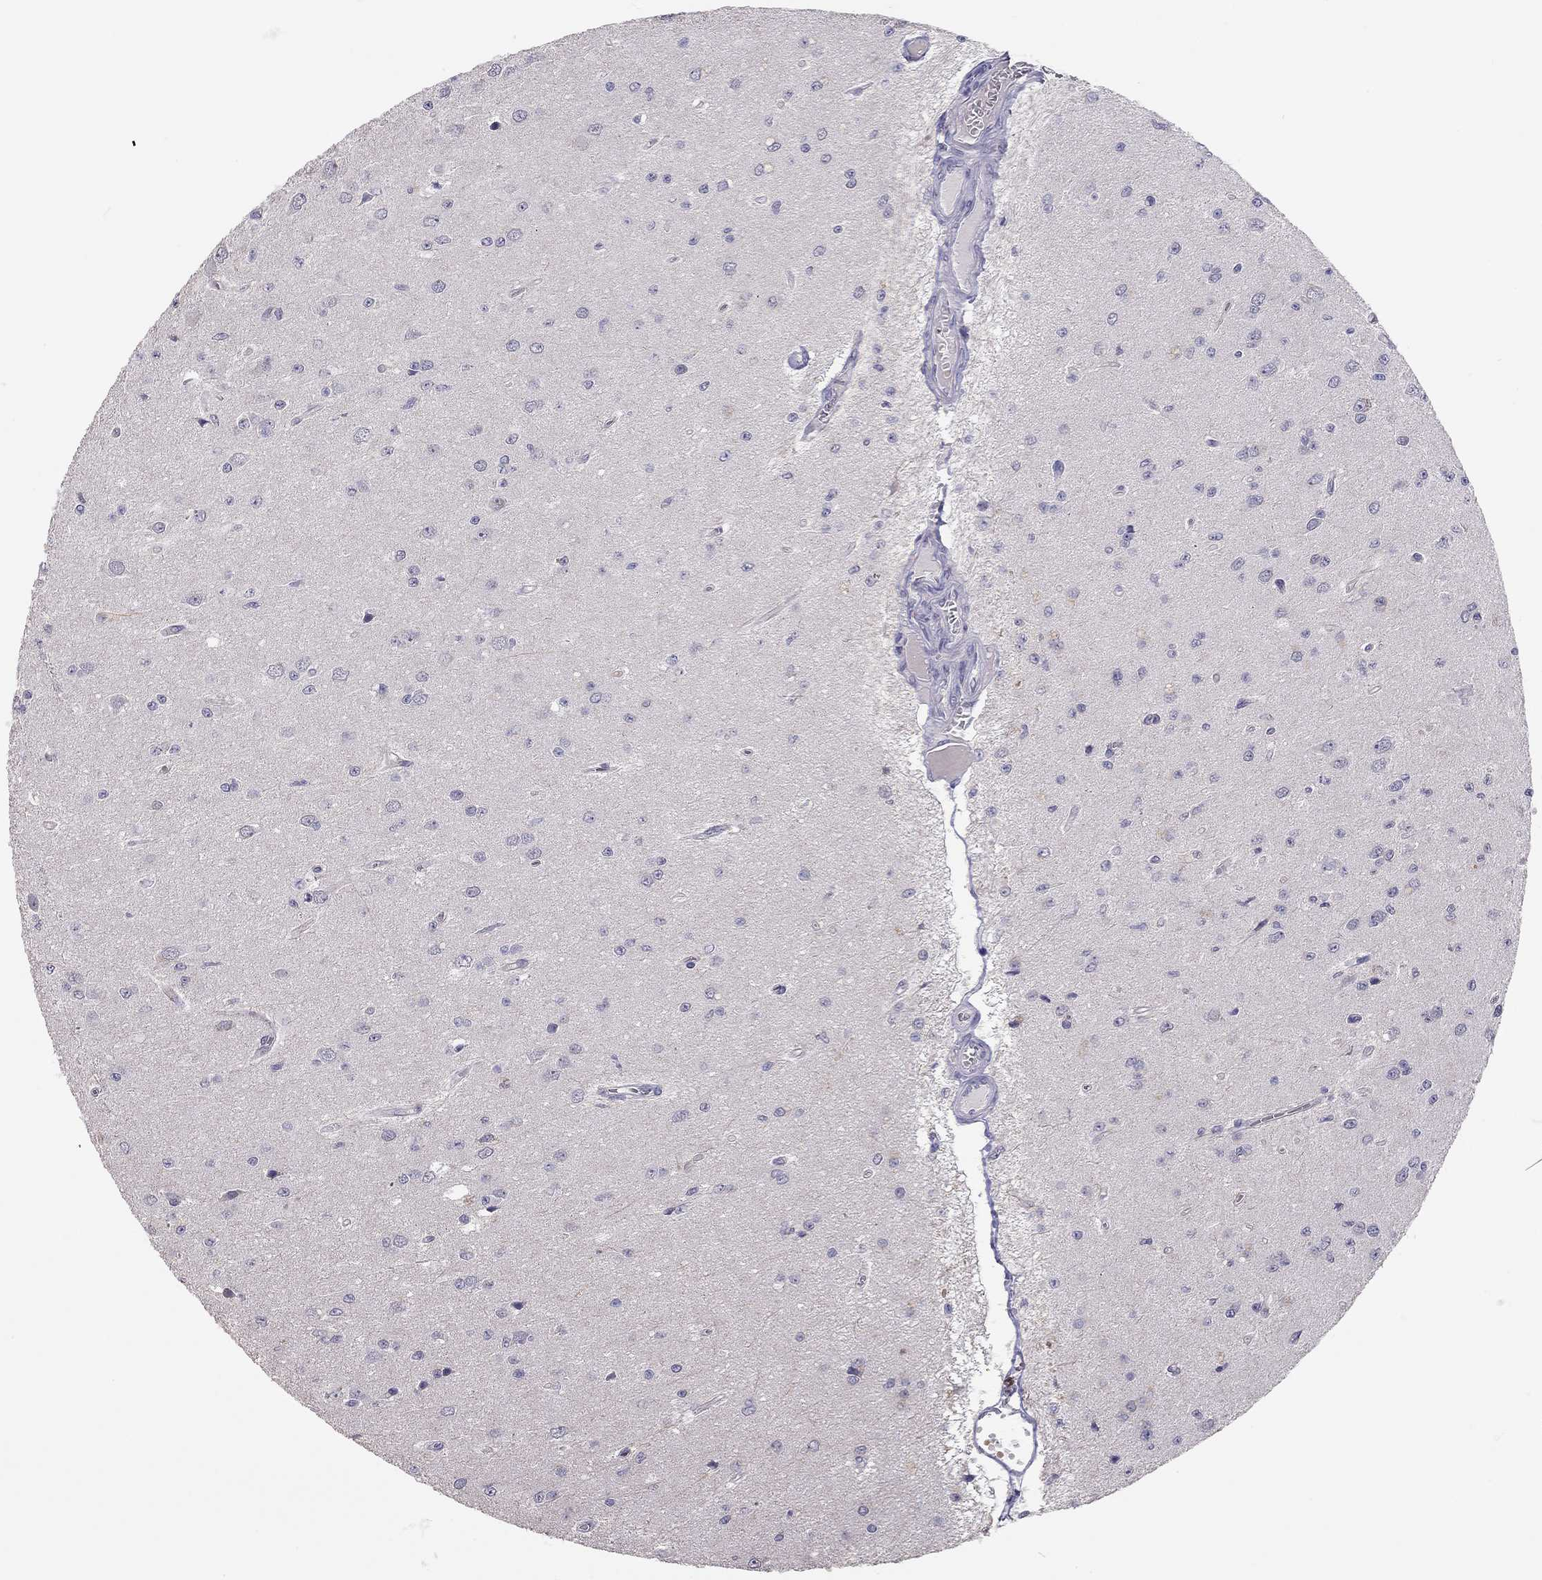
{"staining": {"intensity": "negative", "quantity": "none", "location": "none"}, "tissue": "glioma", "cell_type": "Tumor cells", "image_type": "cancer", "snomed": [{"axis": "morphology", "description": "Glioma, malignant, Low grade"}, {"axis": "topography", "description": "Brain"}], "caption": "Tumor cells are negative for brown protein staining in glioma.", "gene": "SCARB1", "patient": {"sex": "female", "age": 45}}